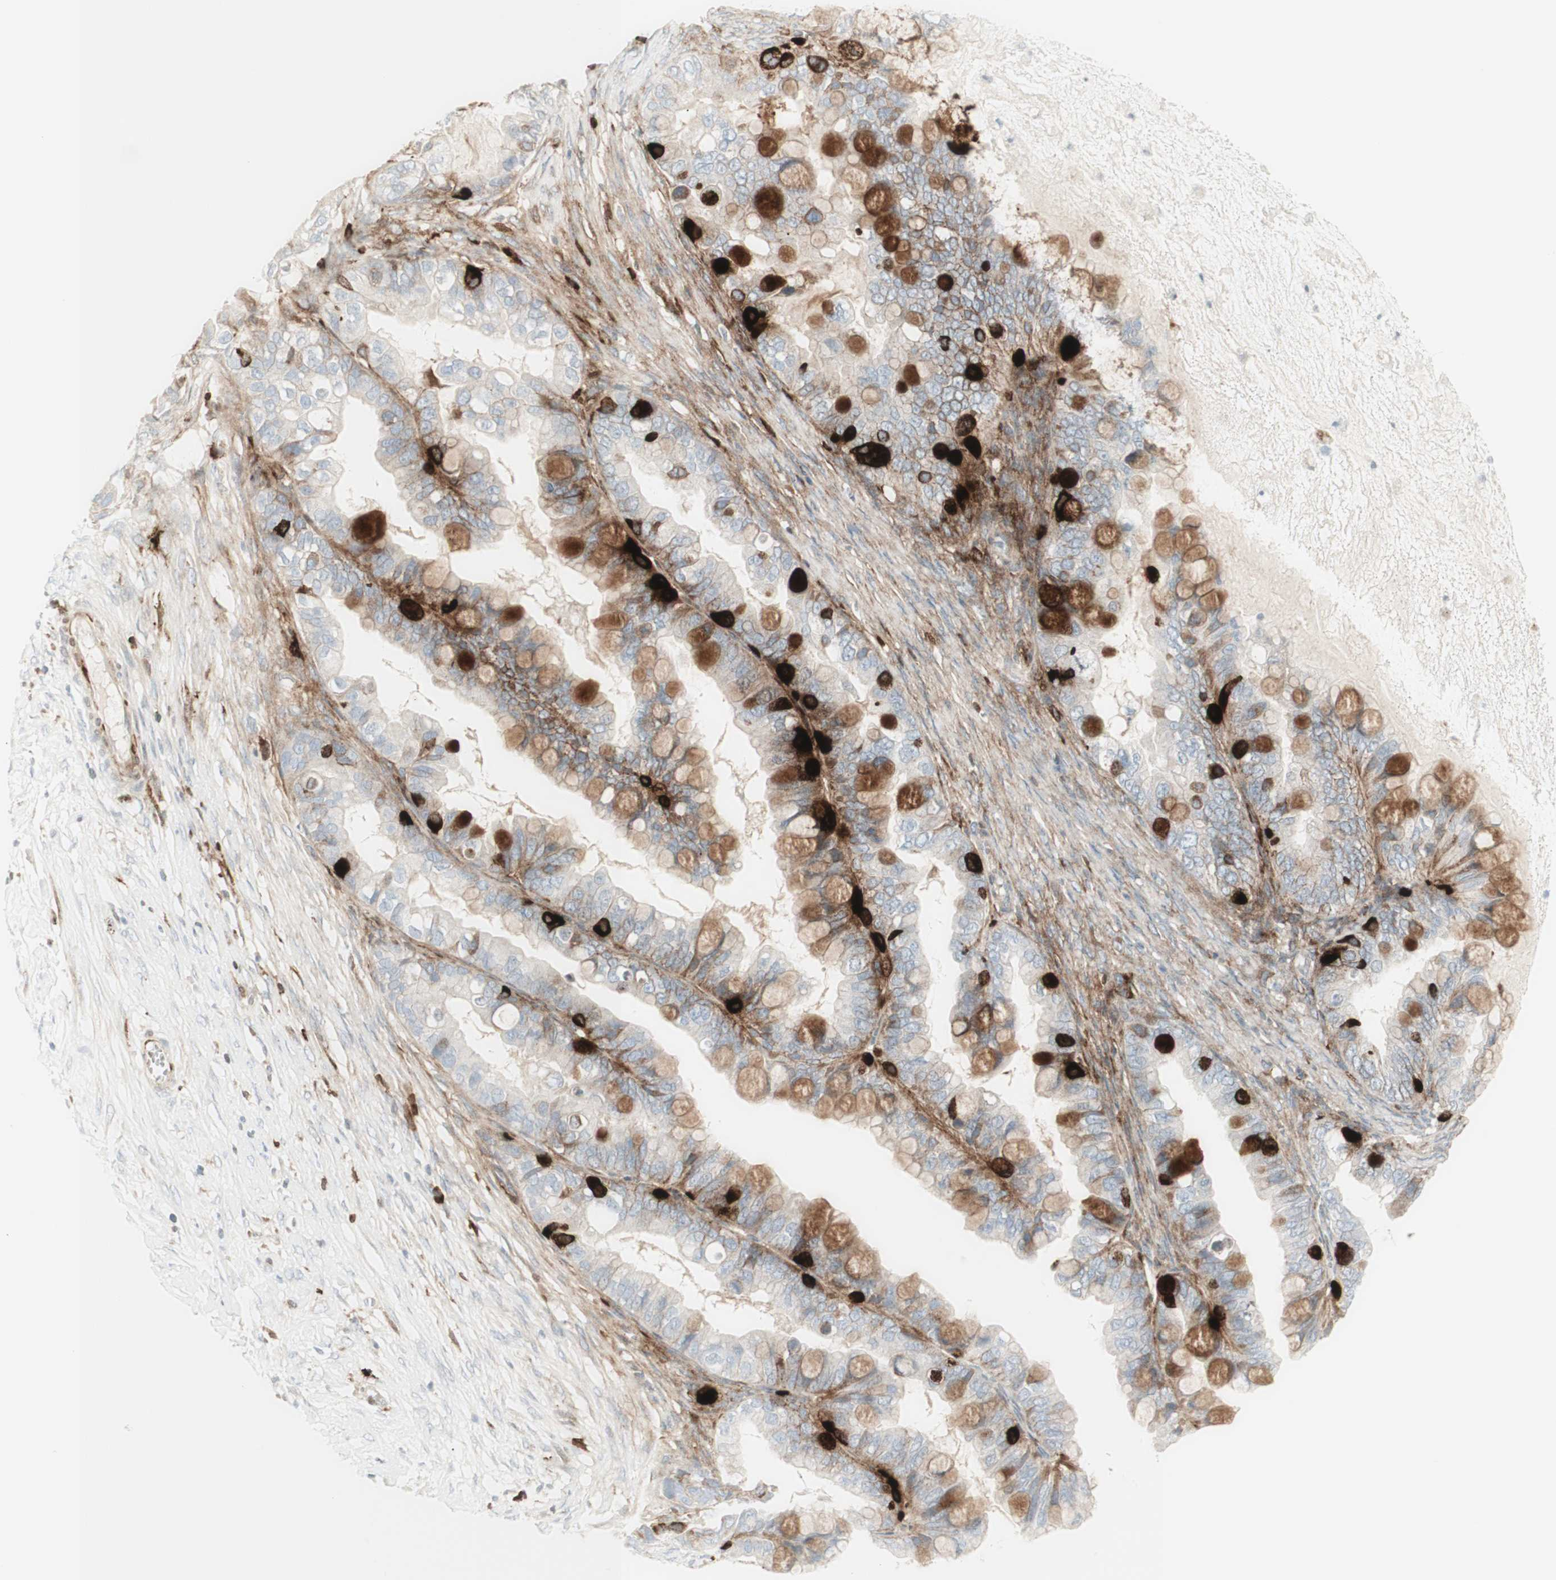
{"staining": {"intensity": "strong", "quantity": "25%-75%", "location": "cytoplasmic/membranous"}, "tissue": "ovarian cancer", "cell_type": "Tumor cells", "image_type": "cancer", "snomed": [{"axis": "morphology", "description": "Cystadenocarcinoma, mucinous, NOS"}, {"axis": "topography", "description": "Ovary"}], "caption": "Immunohistochemistry of ovarian cancer exhibits high levels of strong cytoplasmic/membranous expression in about 25%-75% of tumor cells.", "gene": "MDK", "patient": {"sex": "female", "age": 80}}